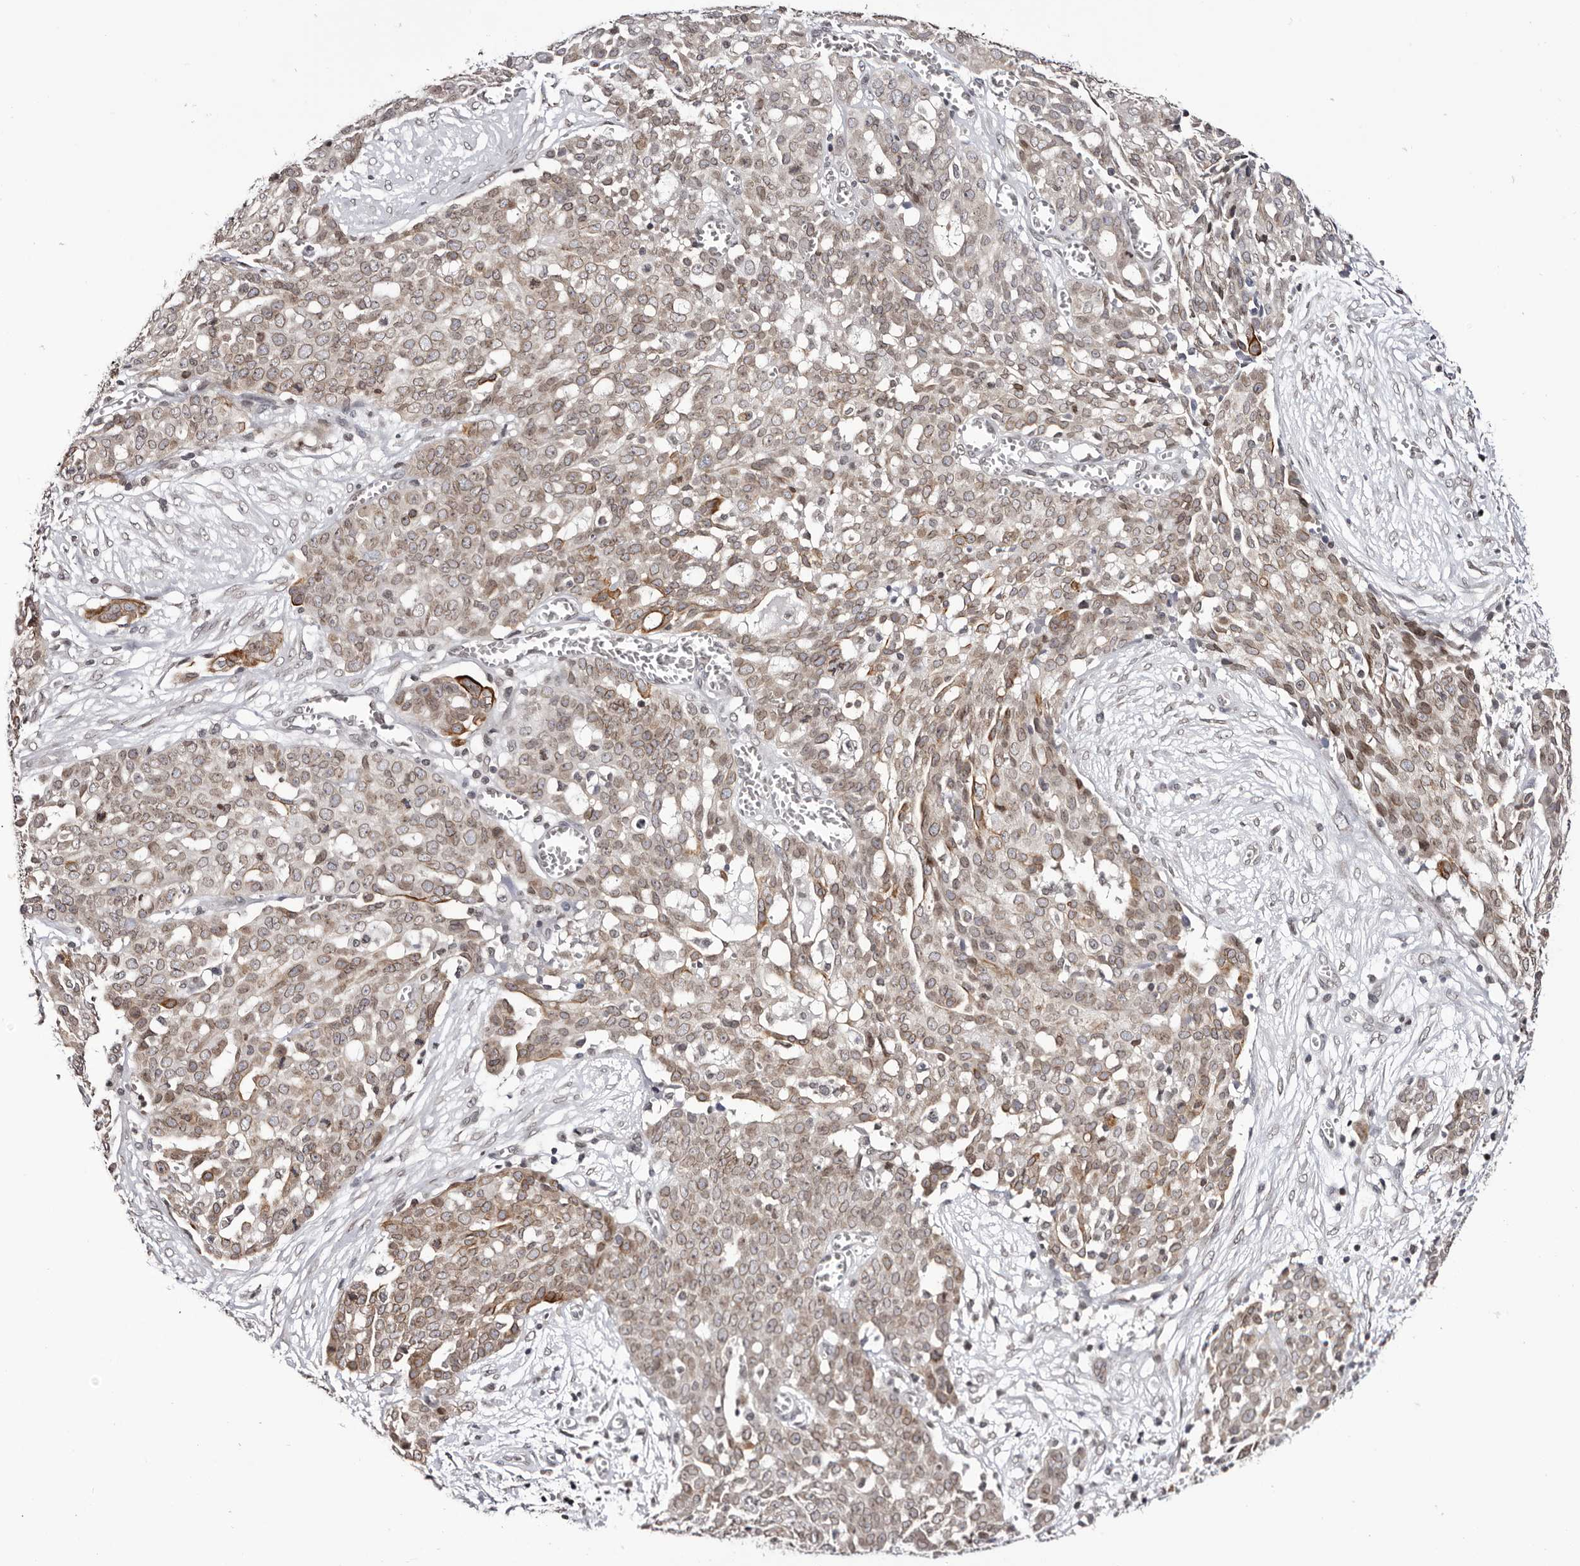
{"staining": {"intensity": "moderate", "quantity": ">75%", "location": "cytoplasmic/membranous,nuclear"}, "tissue": "ovarian cancer", "cell_type": "Tumor cells", "image_type": "cancer", "snomed": [{"axis": "morphology", "description": "Cystadenocarcinoma, serous, NOS"}, {"axis": "topography", "description": "Soft tissue"}, {"axis": "topography", "description": "Ovary"}], "caption": "A brown stain labels moderate cytoplasmic/membranous and nuclear staining of a protein in serous cystadenocarcinoma (ovarian) tumor cells. The protein of interest is stained brown, and the nuclei are stained in blue (DAB IHC with brightfield microscopy, high magnification).", "gene": "NUP153", "patient": {"sex": "female", "age": 57}}